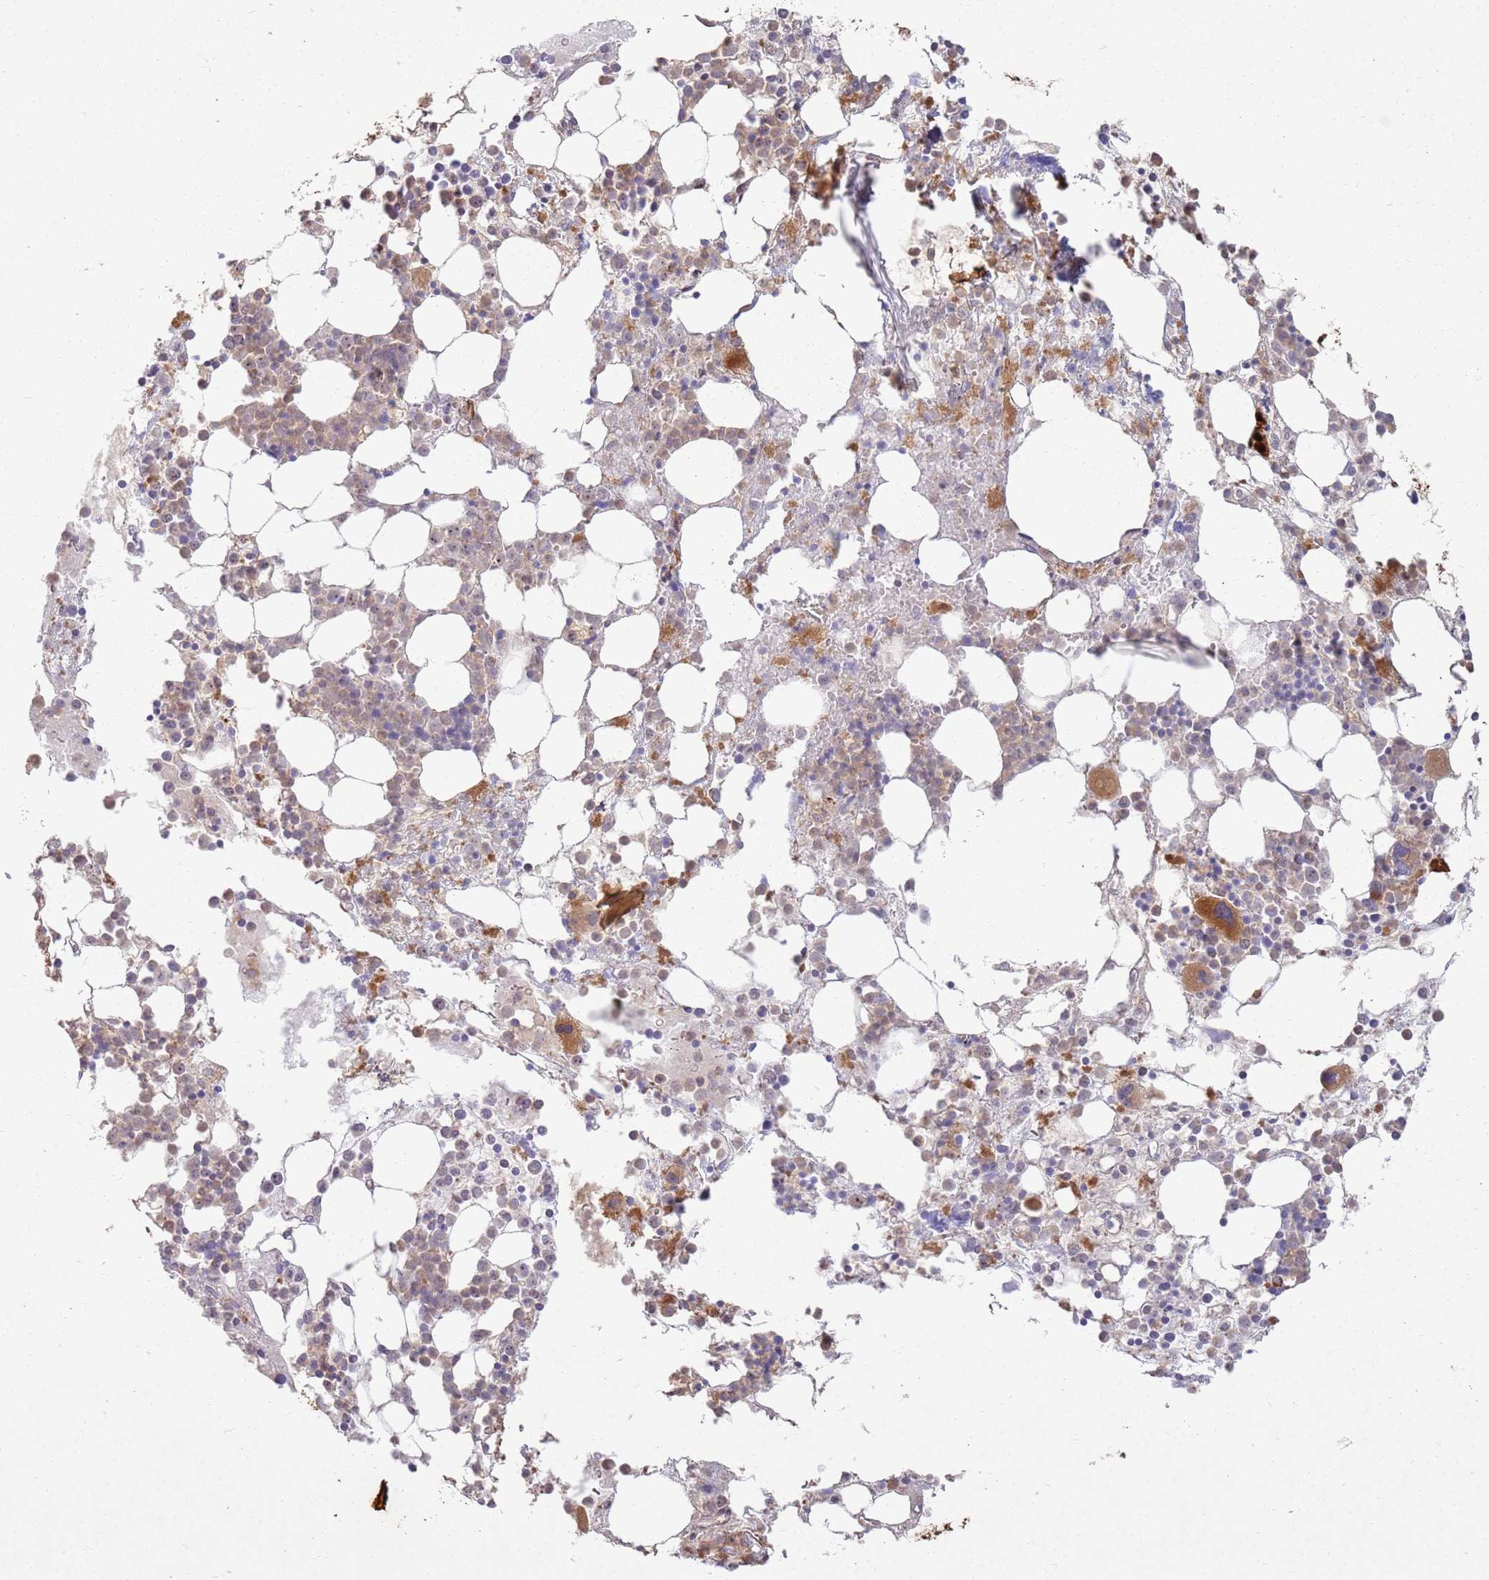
{"staining": {"intensity": "strong", "quantity": "<25%", "location": "cytoplasmic/membranous"}, "tissue": "bone marrow", "cell_type": "Hematopoietic cells", "image_type": "normal", "snomed": [{"axis": "morphology", "description": "Normal tissue, NOS"}, {"axis": "topography", "description": "Bone marrow"}], "caption": "This photomicrograph exhibits IHC staining of benign bone marrow, with medium strong cytoplasmic/membranous staining in about <25% of hematopoietic cells.", "gene": "CNPY1", "patient": {"sex": "male", "age": 22}}